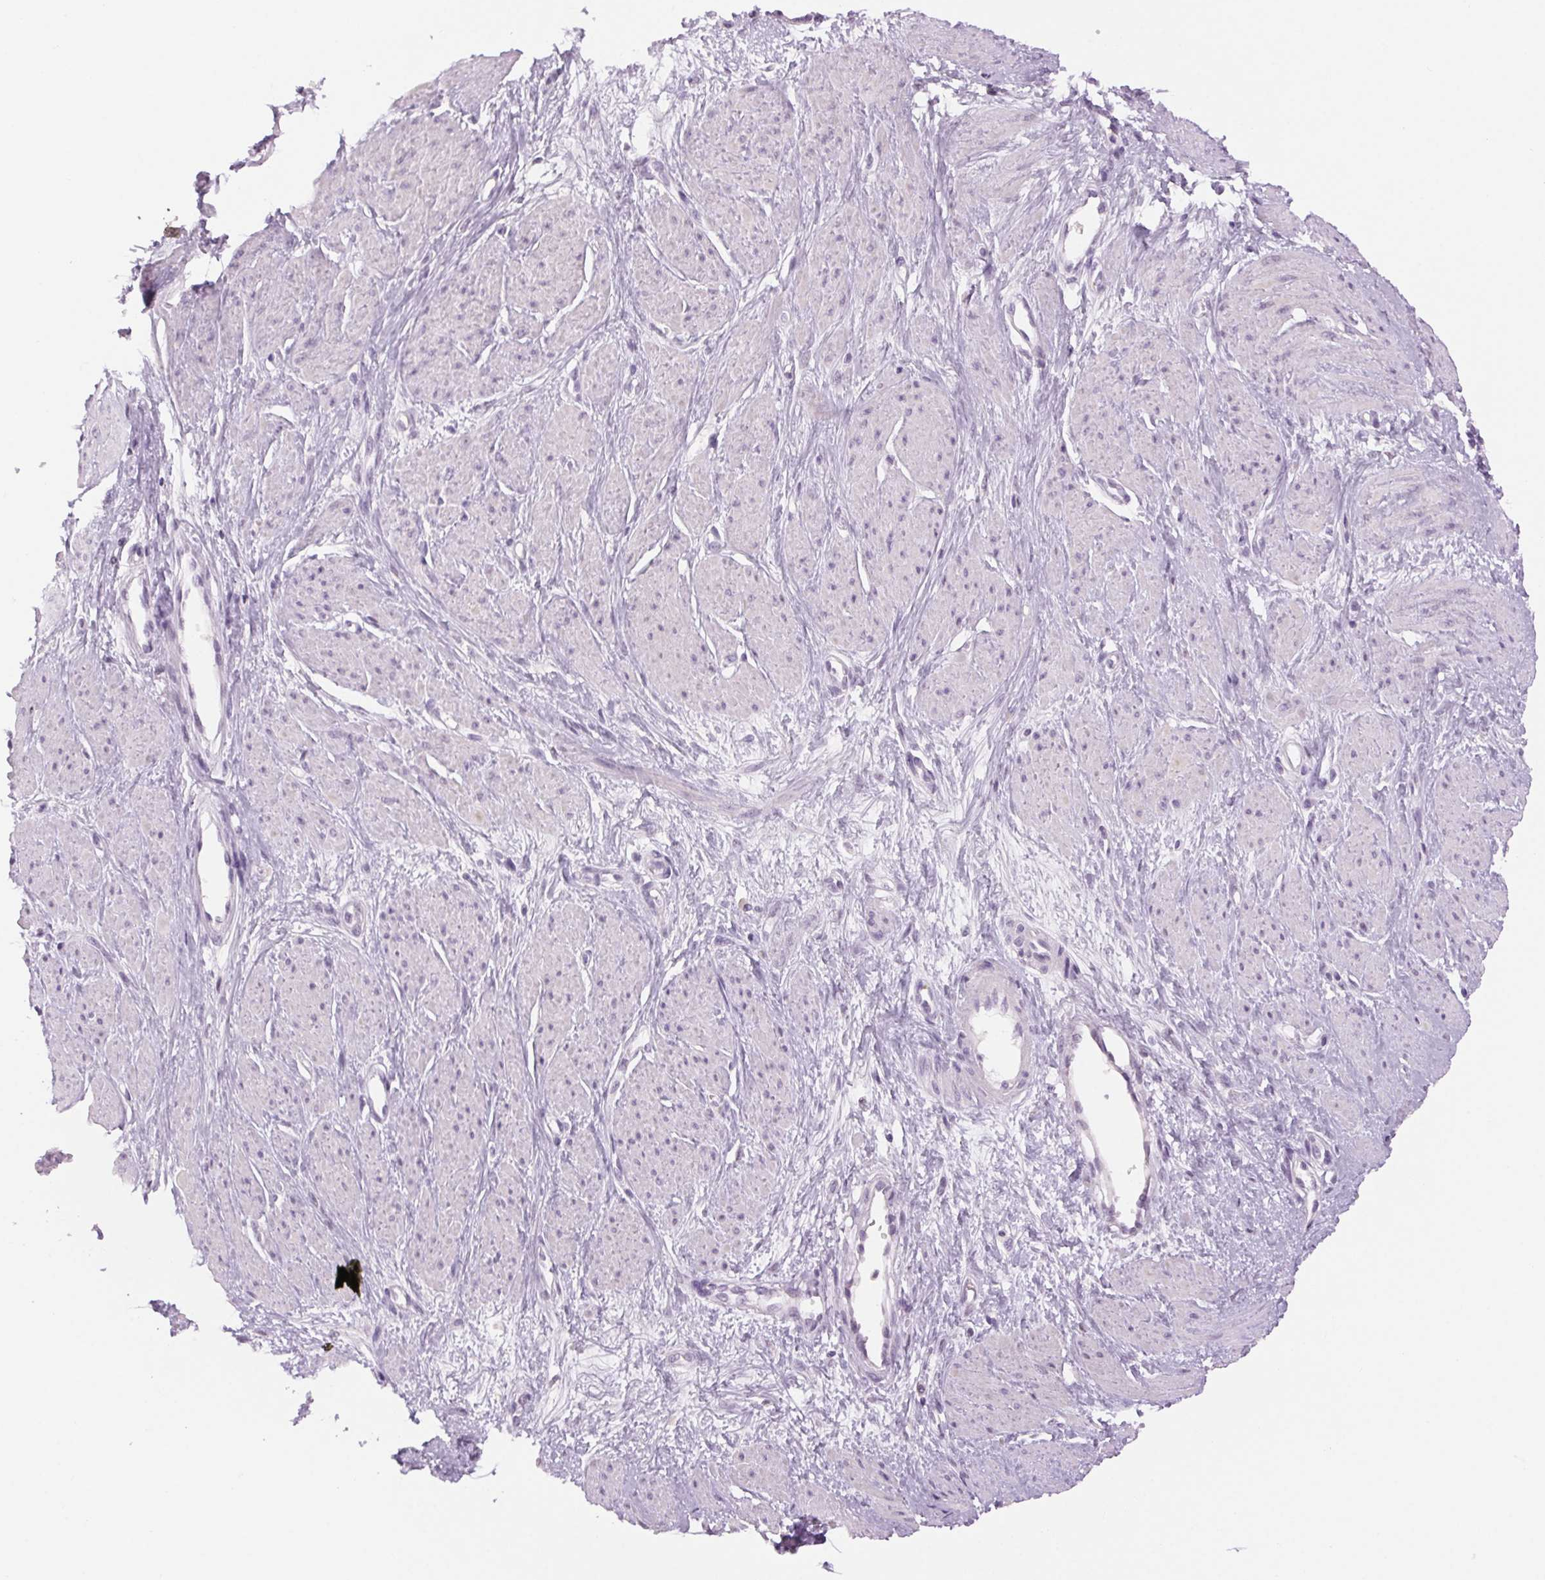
{"staining": {"intensity": "negative", "quantity": "none", "location": "none"}, "tissue": "smooth muscle", "cell_type": "Smooth muscle cells", "image_type": "normal", "snomed": [{"axis": "morphology", "description": "Normal tissue, NOS"}, {"axis": "topography", "description": "Smooth muscle"}, {"axis": "topography", "description": "Uterus"}], "caption": "High power microscopy image of an immunohistochemistry (IHC) image of normal smooth muscle, revealing no significant staining in smooth muscle cells.", "gene": "SLC6A19", "patient": {"sex": "female", "age": 39}}